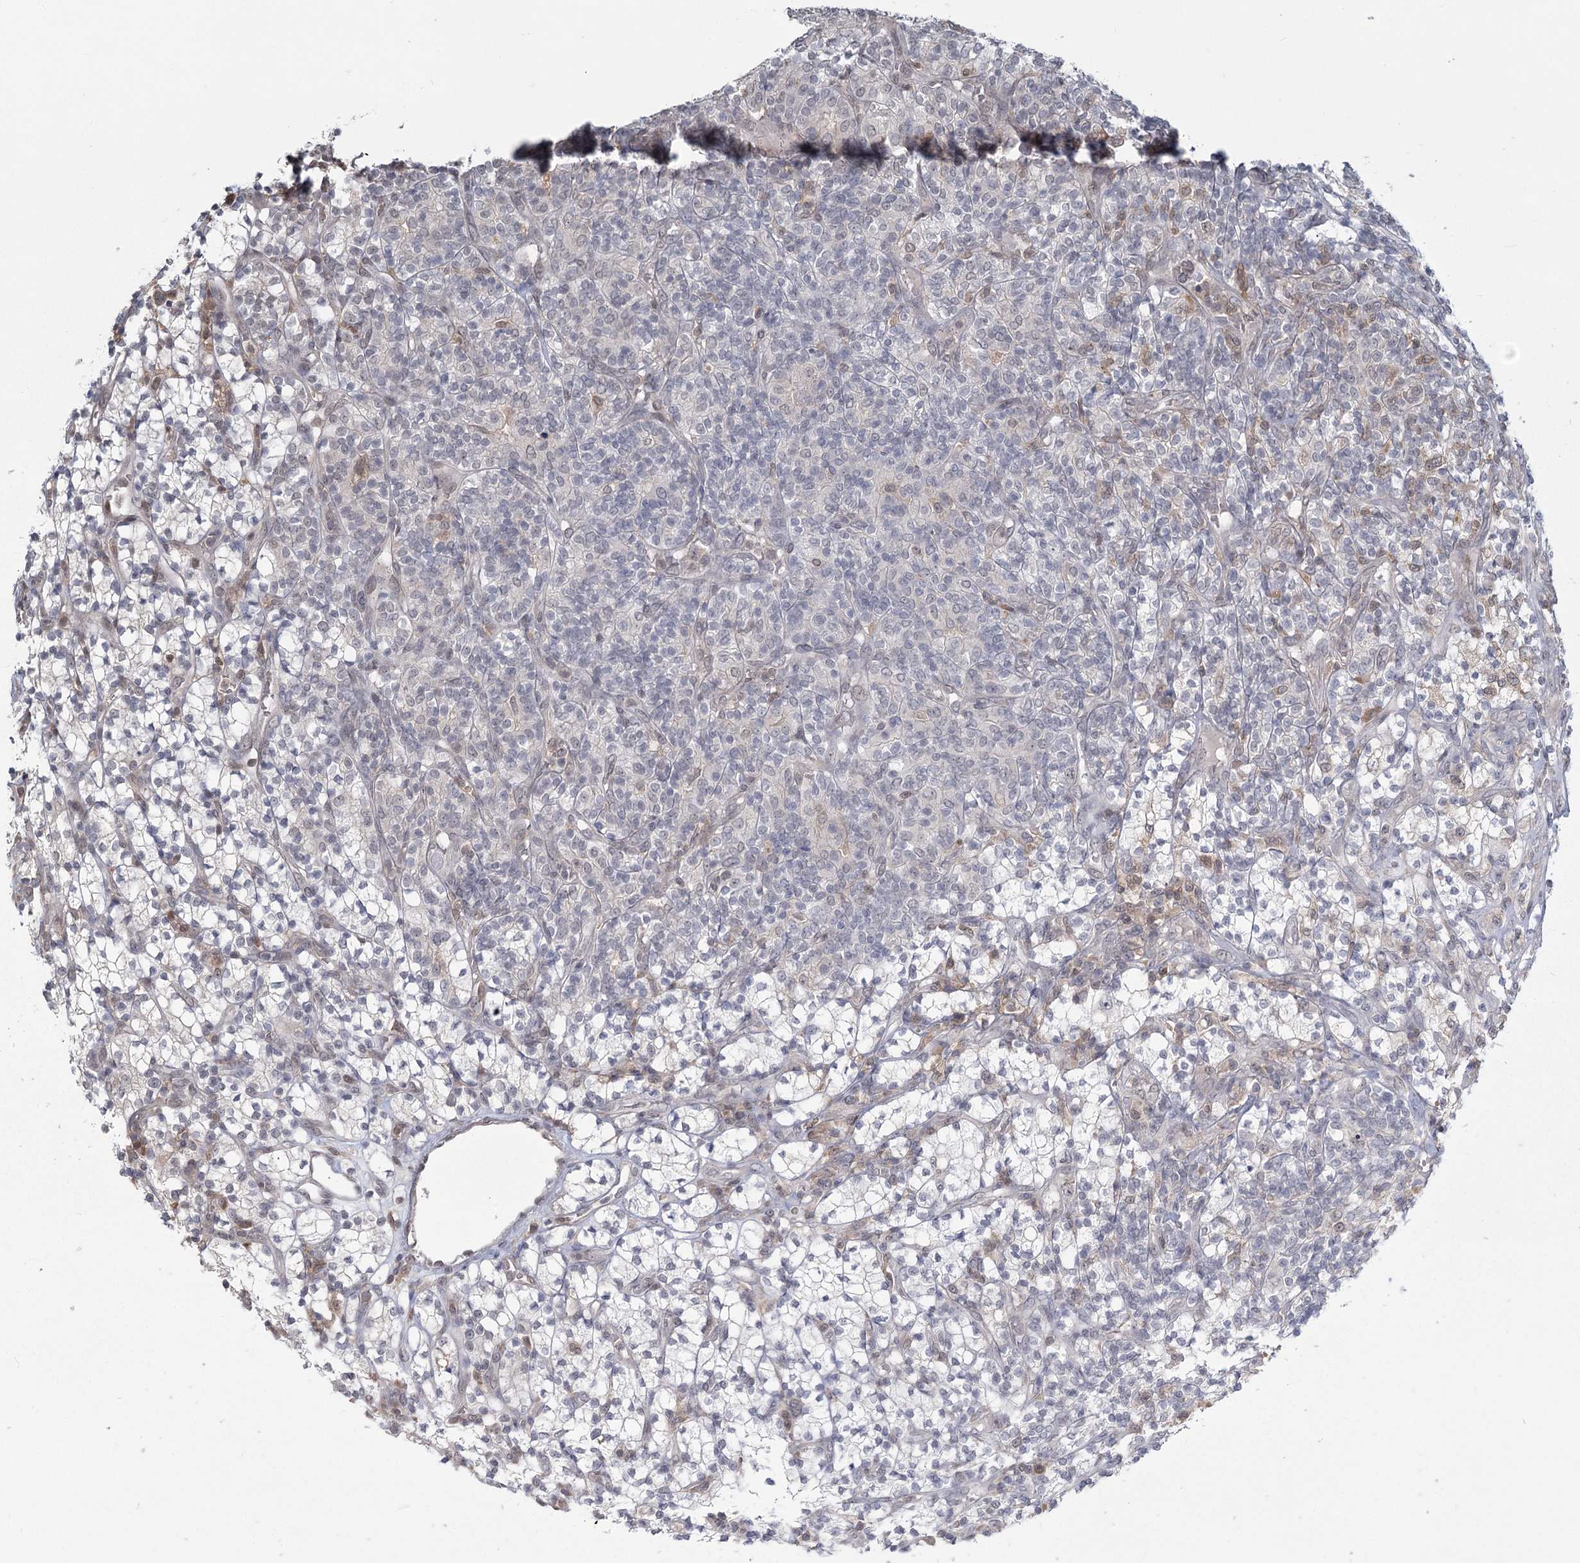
{"staining": {"intensity": "negative", "quantity": "none", "location": "none"}, "tissue": "renal cancer", "cell_type": "Tumor cells", "image_type": "cancer", "snomed": [{"axis": "morphology", "description": "Adenocarcinoma, NOS"}, {"axis": "topography", "description": "Kidney"}], "caption": "A photomicrograph of human renal cancer is negative for staining in tumor cells.", "gene": "TMEM70", "patient": {"sex": "male", "age": 77}}